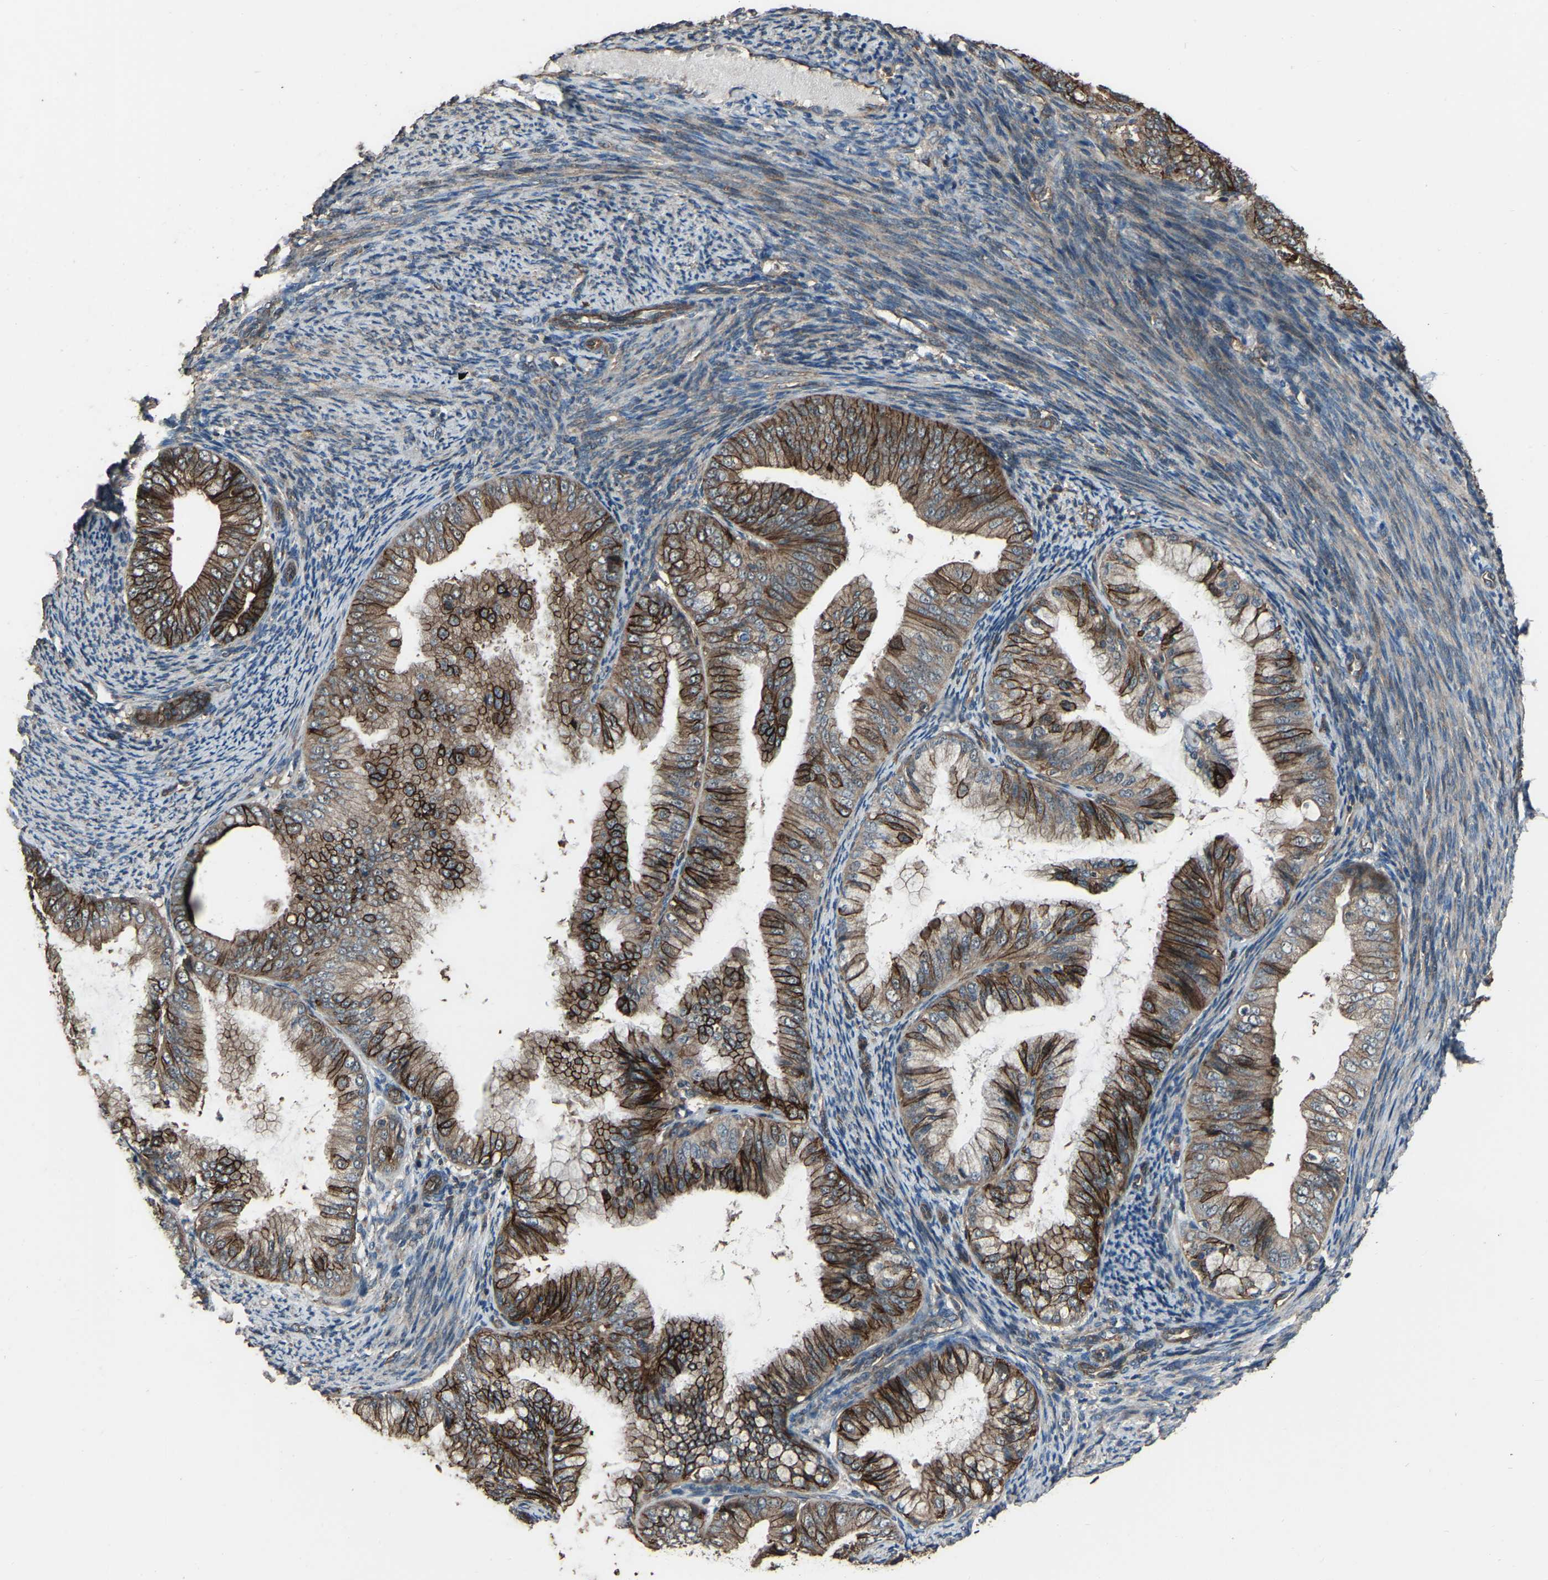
{"staining": {"intensity": "strong", "quantity": "25%-75%", "location": "cytoplasmic/membranous"}, "tissue": "endometrial cancer", "cell_type": "Tumor cells", "image_type": "cancer", "snomed": [{"axis": "morphology", "description": "Adenocarcinoma, NOS"}, {"axis": "topography", "description": "Endometrium"}], "caption": "Strong cytoplasmic/membranous staining for a protein is seen in about 25%-75% of tumor cells of adenocarcinoma (endometrial) using immunohistochemistry (IHC).", "gene": "SLC4A2", "patient": {"sex": "female", "age": 63}}